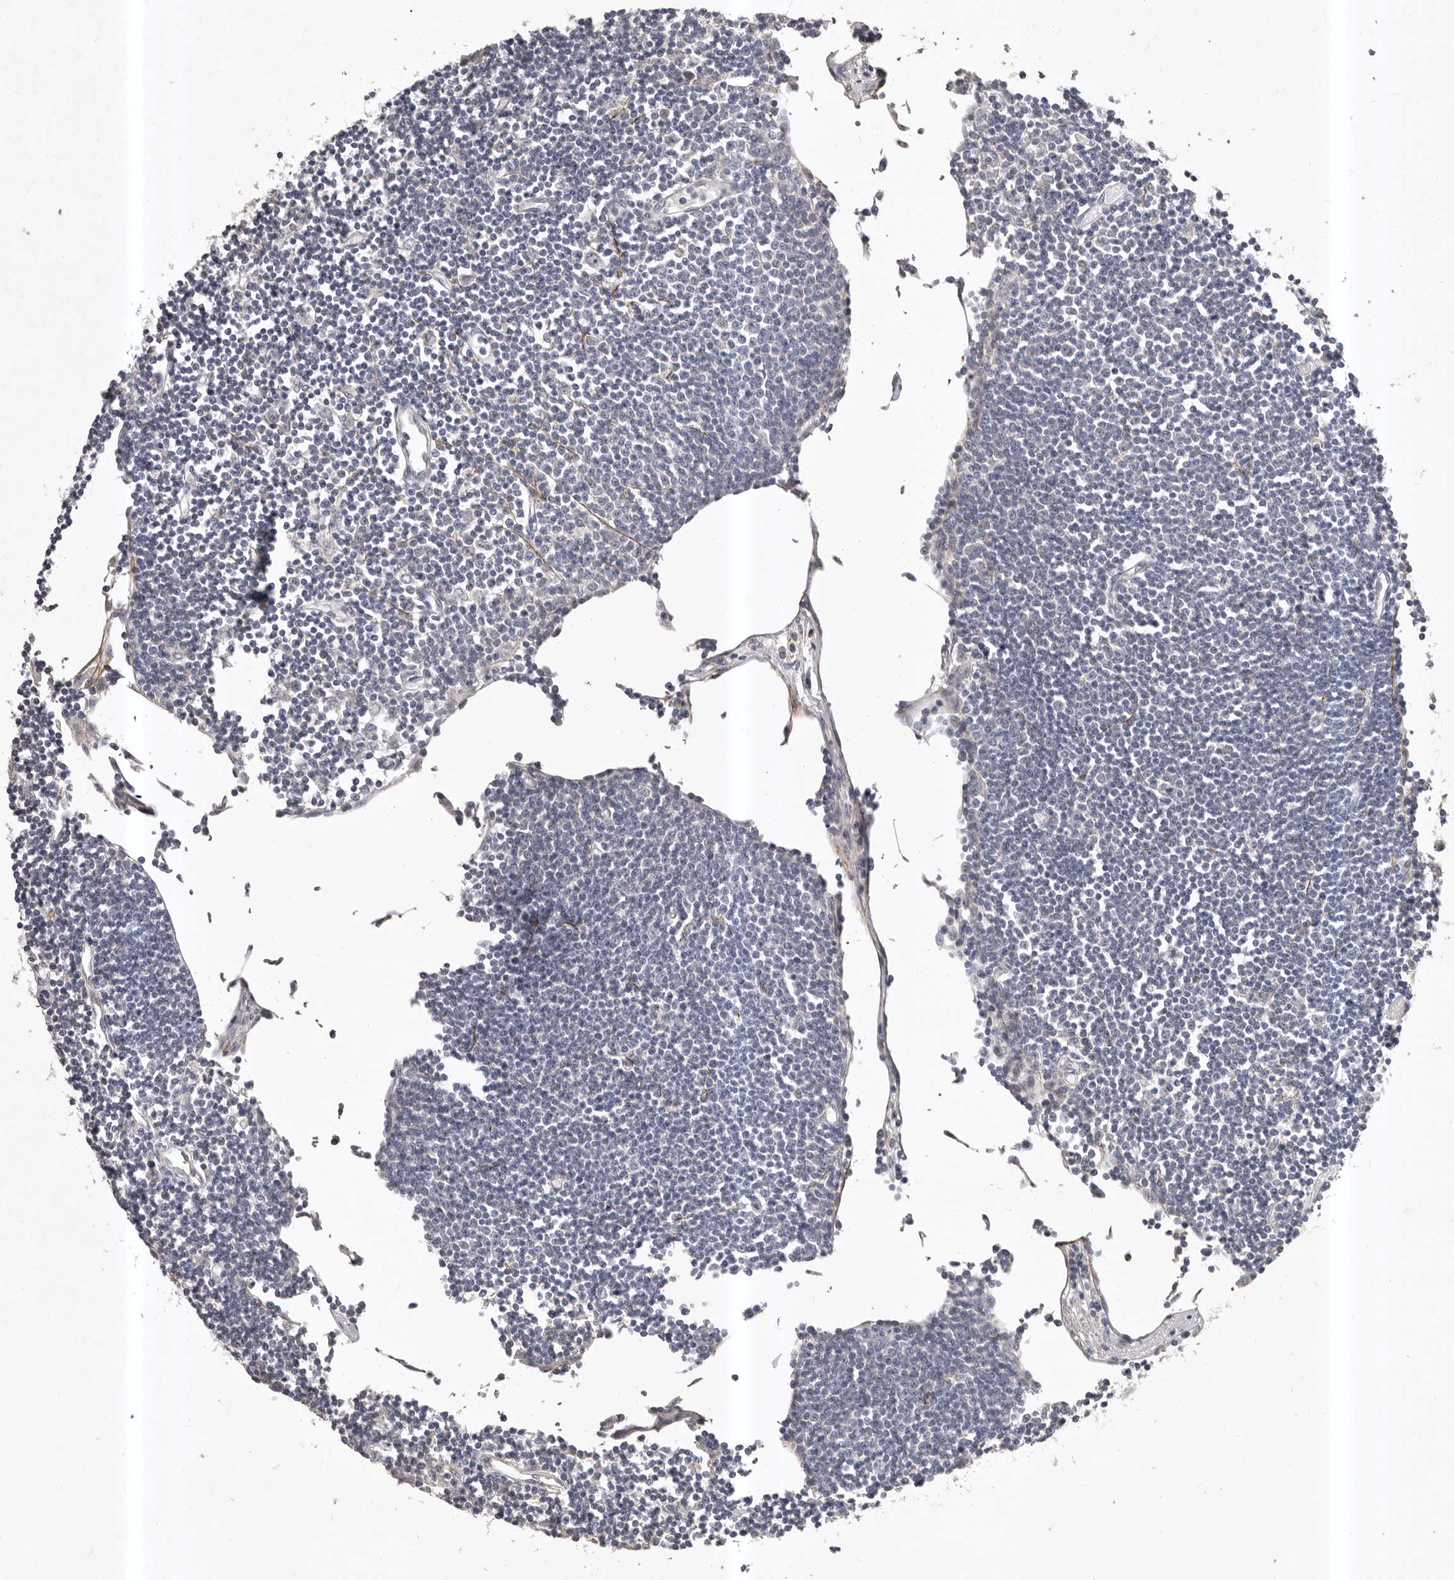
{"staining": {"intensity": "negative", "quantity": "none", "location": "none"}, "tissue": "lymph node", "cell_type": "Germinal center cells", "image_type": "normal", "snomed": [{"axis": "morphology", "description": "Normal tissue, NOS"}, {"axis": "topography", "description": "Lymph node"}], "caption": "Unremarkable lymph node was stained to show a protein in brown. There is no significant positivity in germinal center cells.", "gene": "HBS1L", "patient": {"sex": "female", "age": 11}}